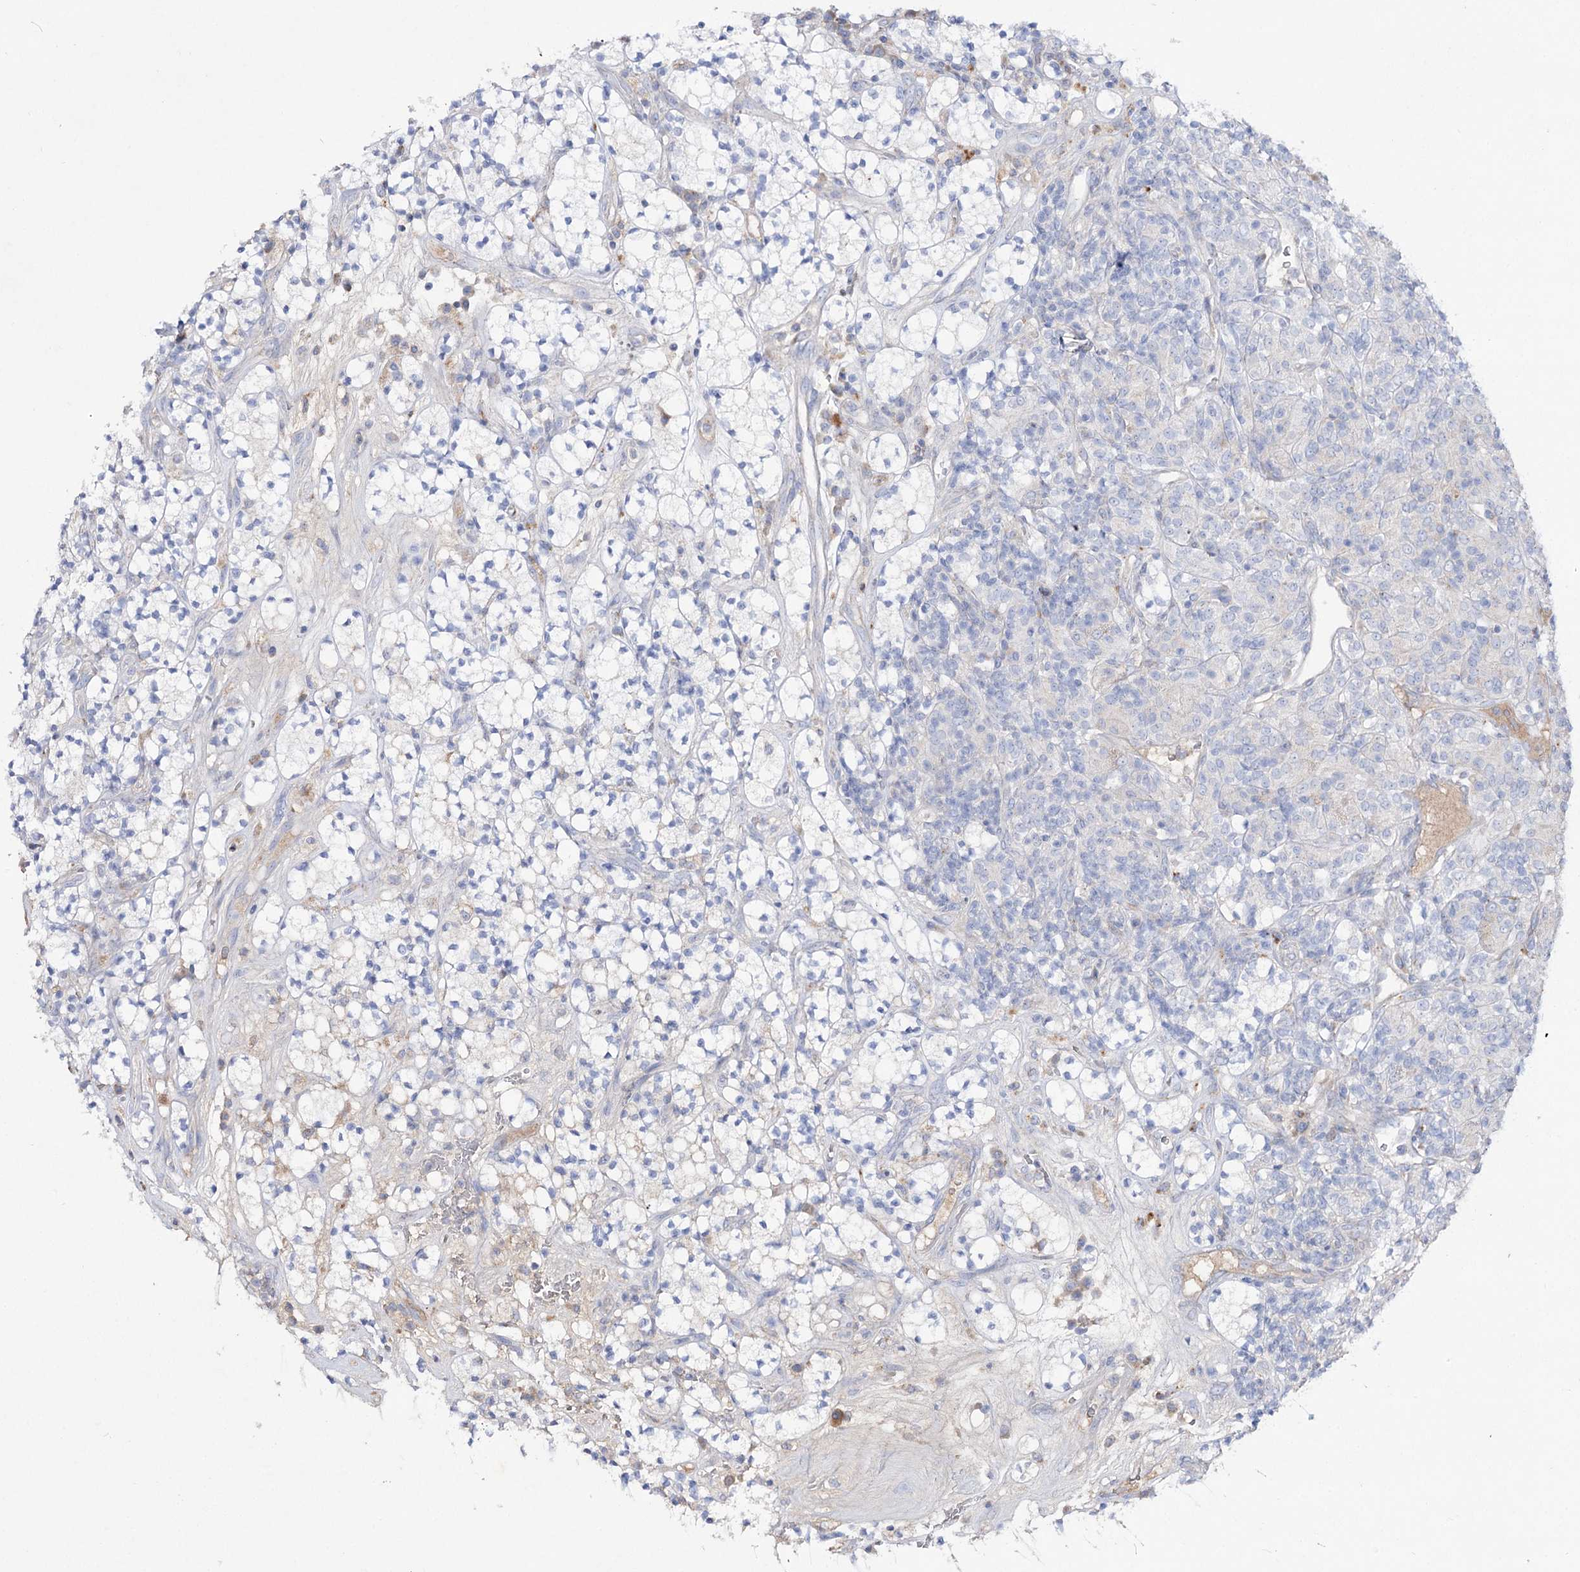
{"staining": {"intensity": "negative", "quantity": "none", "location": "none"}, "tissue": "renal cancer", "cell_type": "Tumor cells", "image_type": "cancer", "snomed": [{"axis": "morphology", "description": "Adenocarcinoma, NOS"}, {"axis": "topography", "description": "Kidney"}], "caption": "The immunohistochemistry image has no significant expression in tumor cells of renal adenocarcinoma tissue.", "gene": "NAGLU", "patient": {"sex": "male", "age": 77}}